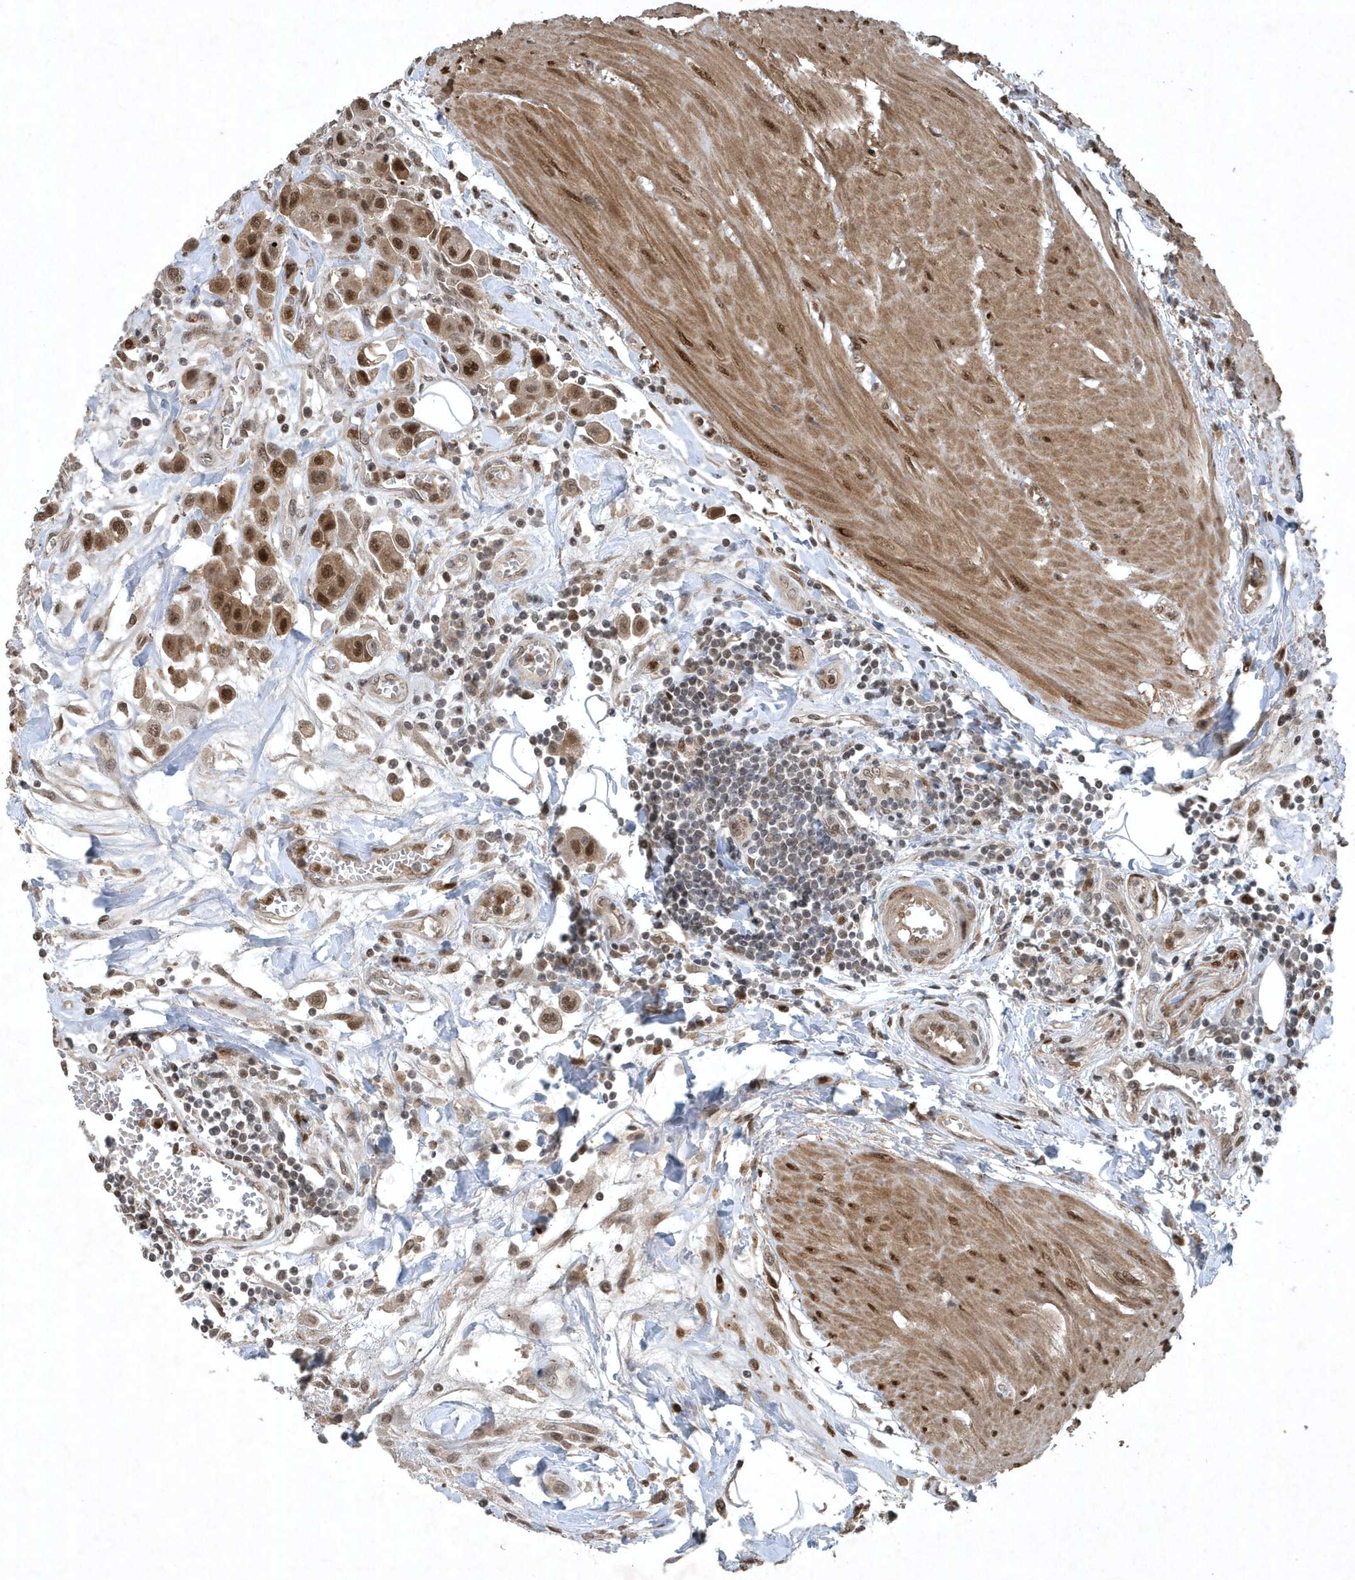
{"staining": {"intensity": "moderate", "quantity": ">75%", "location": "nuclear"}, "tissue": "urothelial cancer", "cell_type": "Tumor cells", "image_type": "cancer", "snomed": [{"axis": "morphology", "description": "Urothelial carcinoma, High grade"}, {"axis": "topography", "description": "Urinary bladder"}], "caption": "High-grade urothelial carcinoma stained for a protein shows moderate nuclear positivity in tumor cells.", "gene": "HSPA1A", "patient": {"sex": "male", "age": 50}}